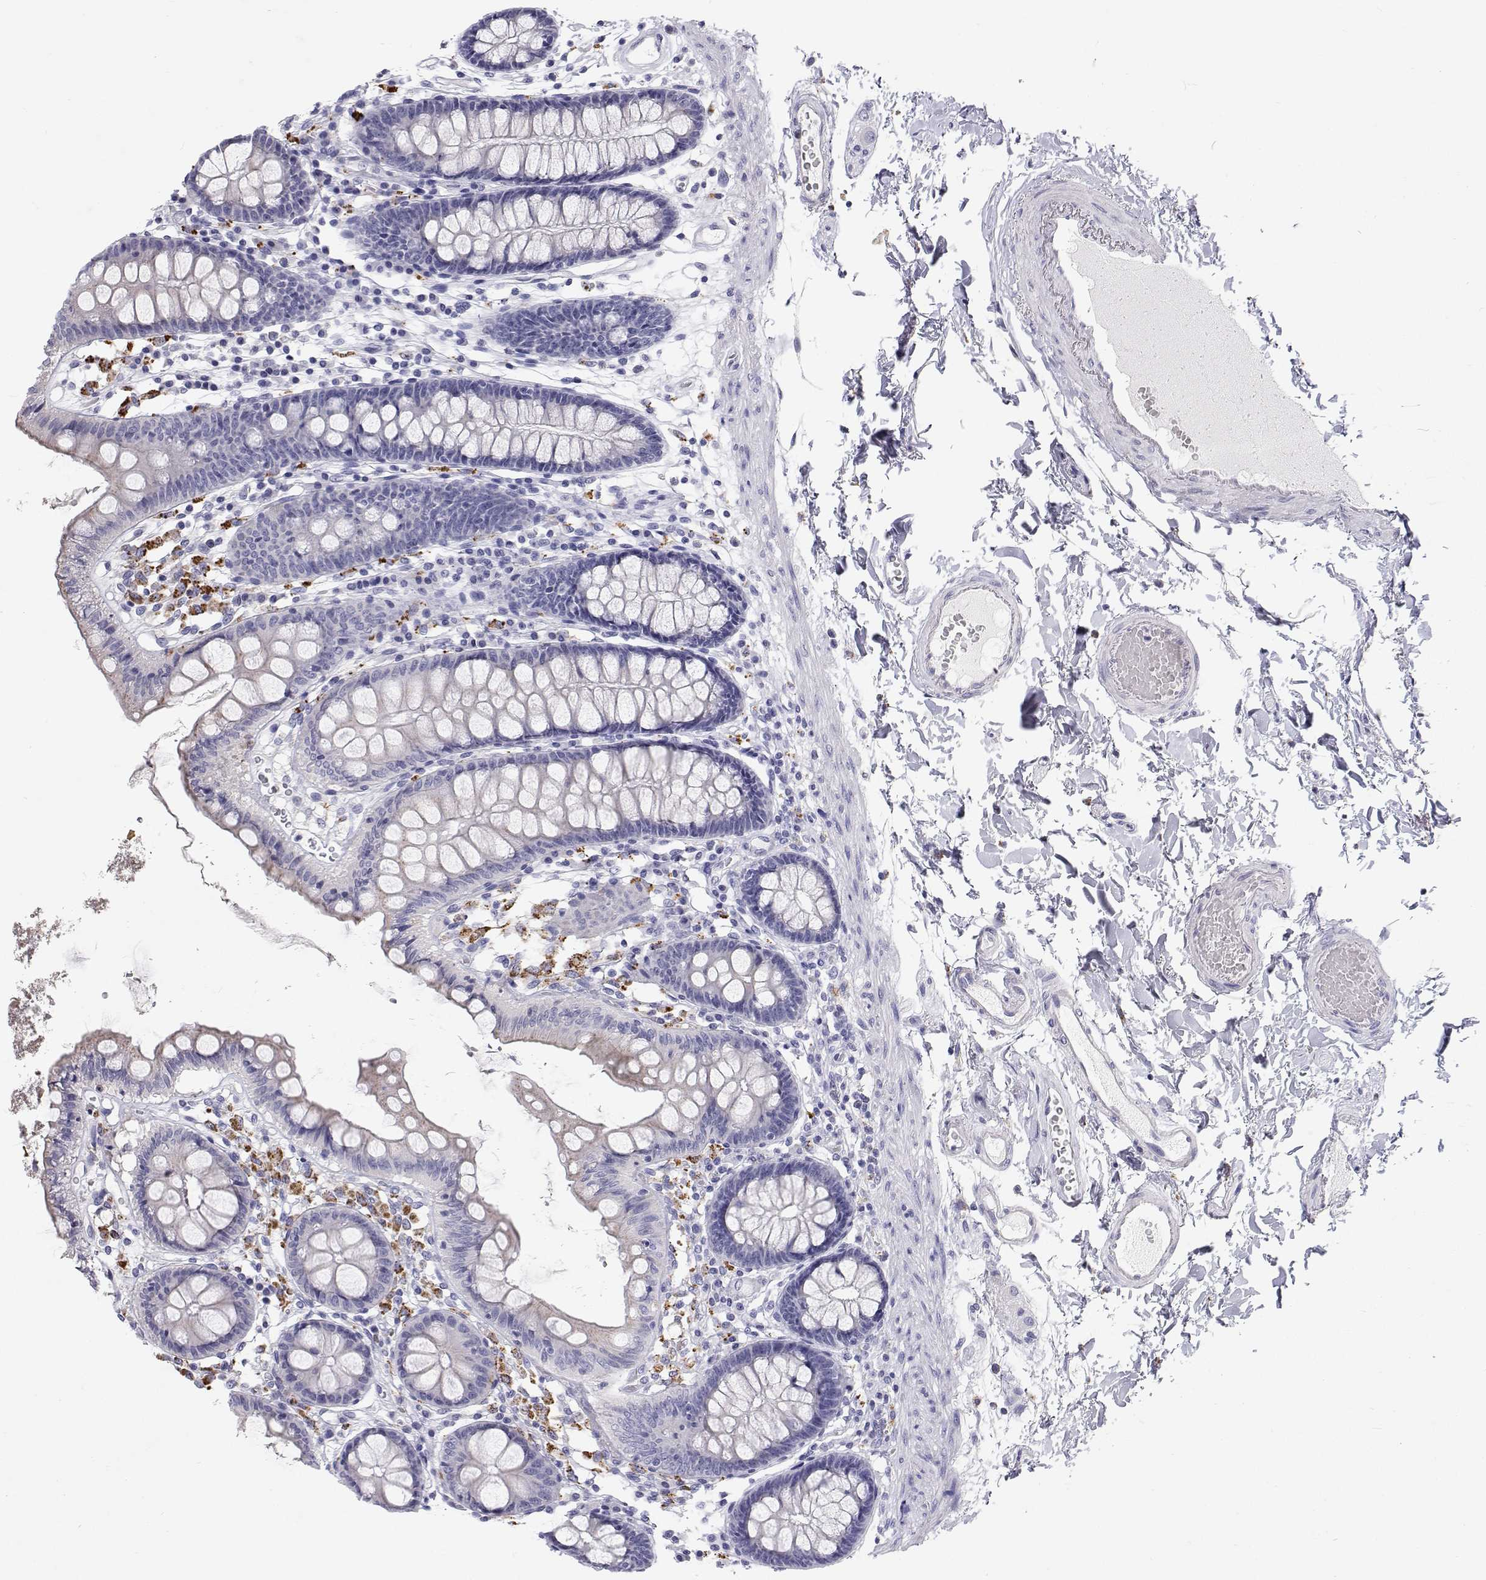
{"staining": {"intensity": "negative", "quantity": "none", "location": "none"}, "tissue": "colon", "cell_type": "Endothelial cells", "image_type": "normal", "snomed": [{"axis": "morphology", "description": "Normal tissue, NOS"}, {"axis": "topography", "description": "Colon"}], "caption": "This is an IHC micrograph of benign human colon. There is no staining in endothelial cells.", "gene": "NCR2", "patient": {"sex": "male", "age": 84}}